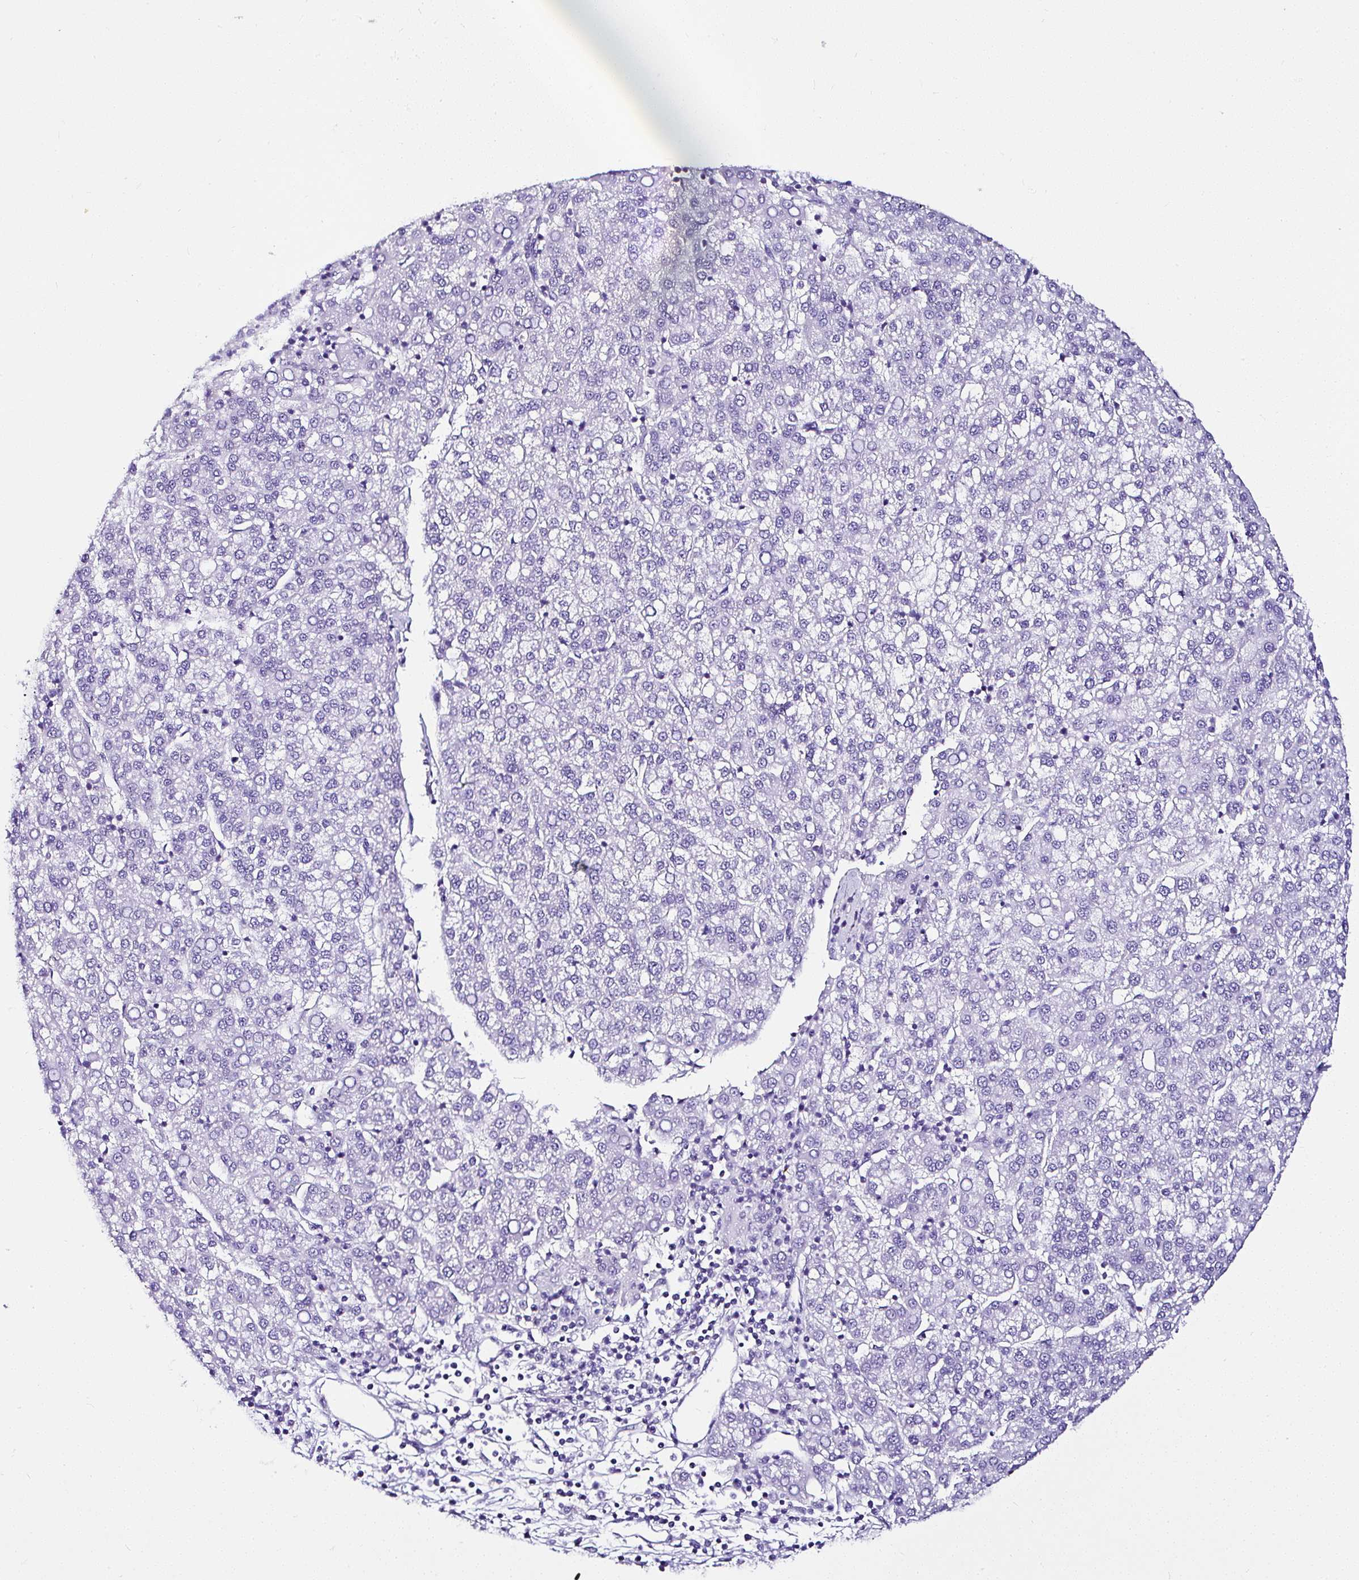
{"staining": {"intensity": "negative", "quantity": "none", "location": "none"}, "tissue": "liver cancer", "cell_type": "Tumor cells", "image_type": "cancer", "snomed": [{"axis": "morphology", "description": "Carcinoma, Hepatocellular, NOS"}, {"axis": "topography", "description": "Liver"}], "caption": "DAB (3,3'-diaminobenzidine) immunohistochemical staining of liver cancer shows no significant staining in tumor cells.", "gene": "DEPDC5", "patient": {"sex": "female", "age": 58}}